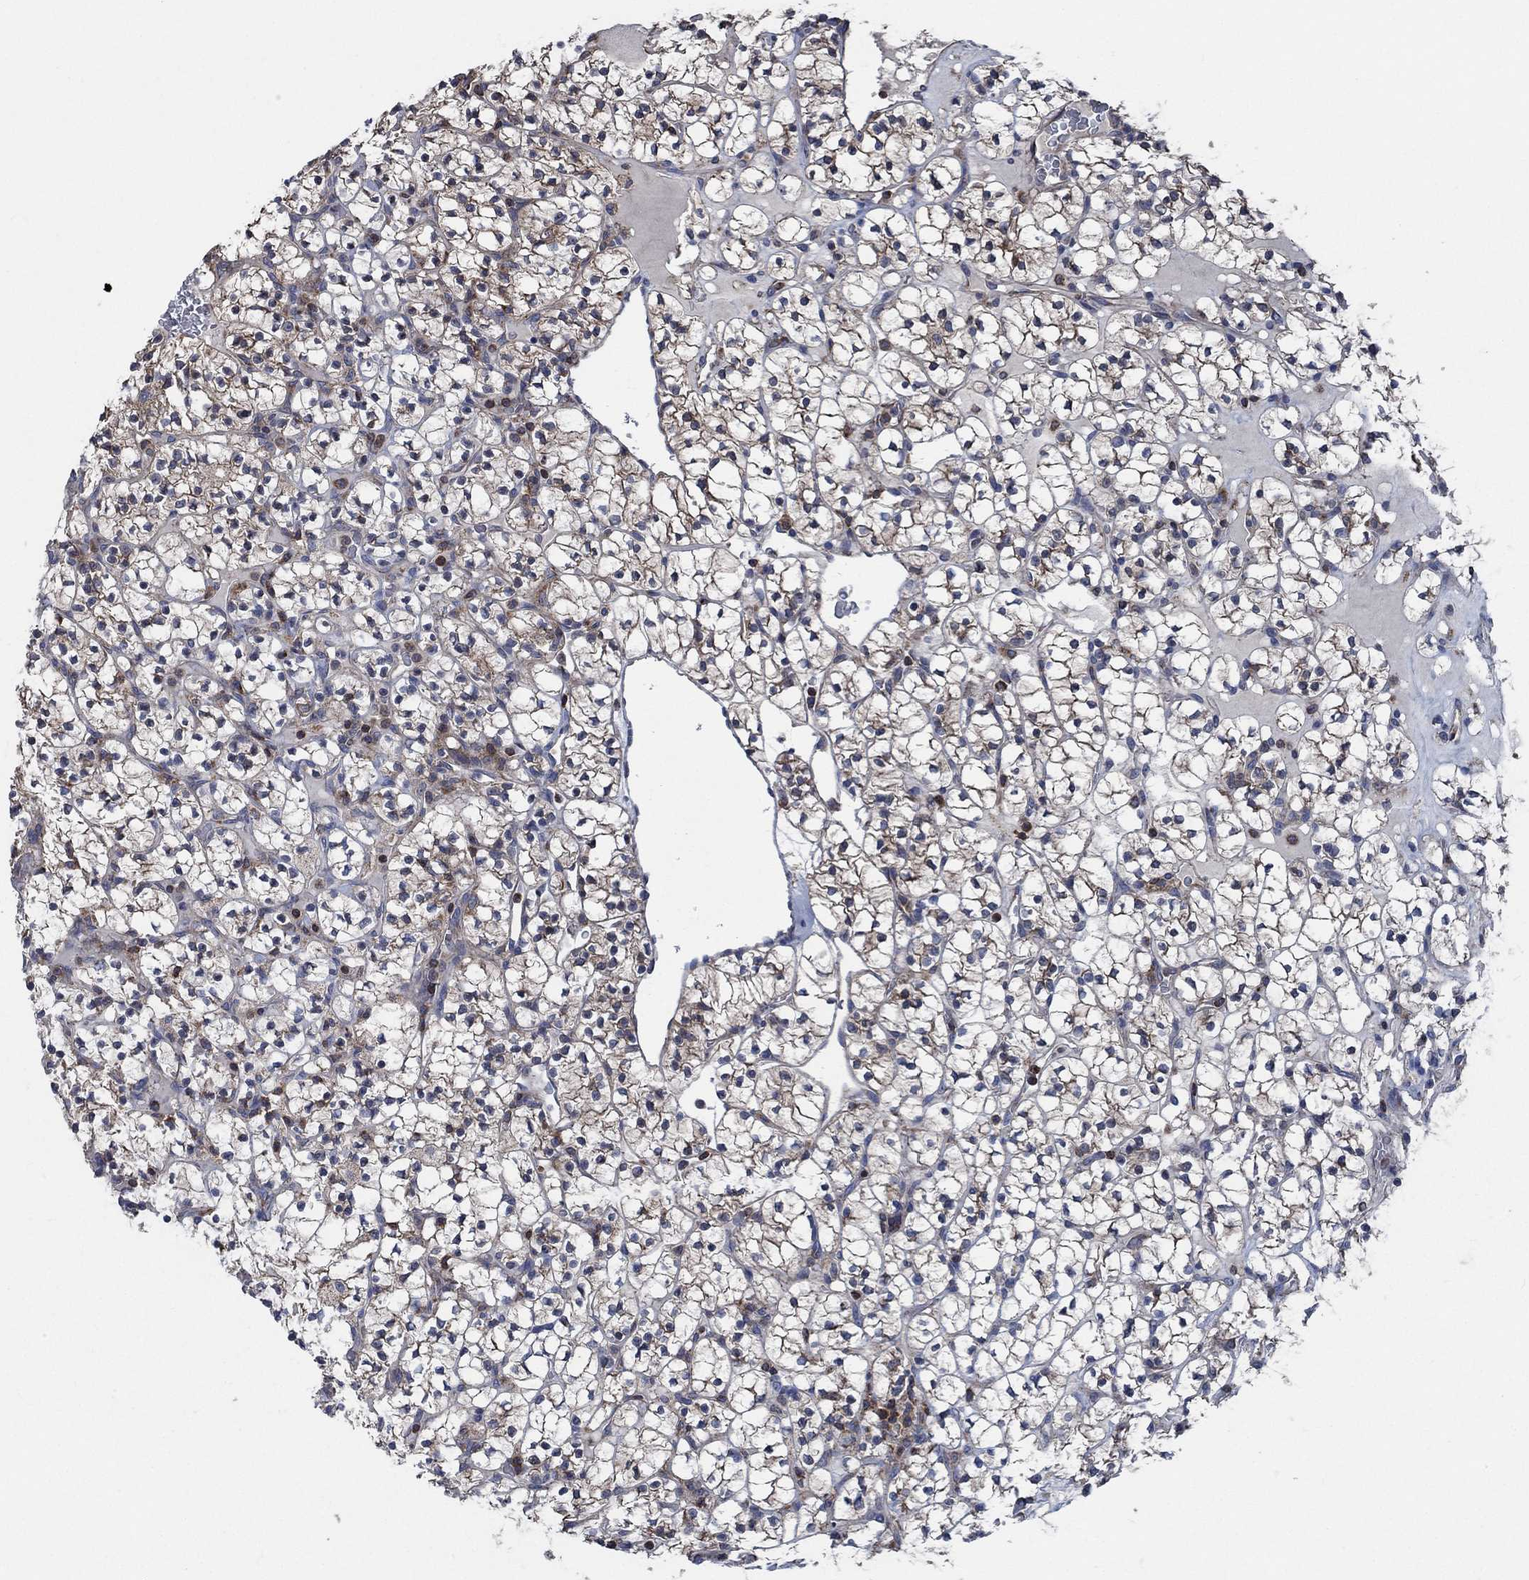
{"staining": {"intensity": "weak", "quantity": ">75%", "location": "cytoplasmic/membranous"}, "tissue": "renal cancer", "cell_type": "Tumor cells", "image_type": "cancer", "snomed": [{"axis": "morphology", "description": "Adenocarcinoma, NOS"}, {"axis": "topography", "description": "Kidney"}], "caption": "Protein expression by immunohistochemistry shows weak cytoplasmic/membranous expression in about >75% of tumor cells in renal cancer. (brown staining indicates protein expression, while blue staining denotes nuclei).", "gene": "STXBP6", "patient": {"sex": "female", "age": 89}}